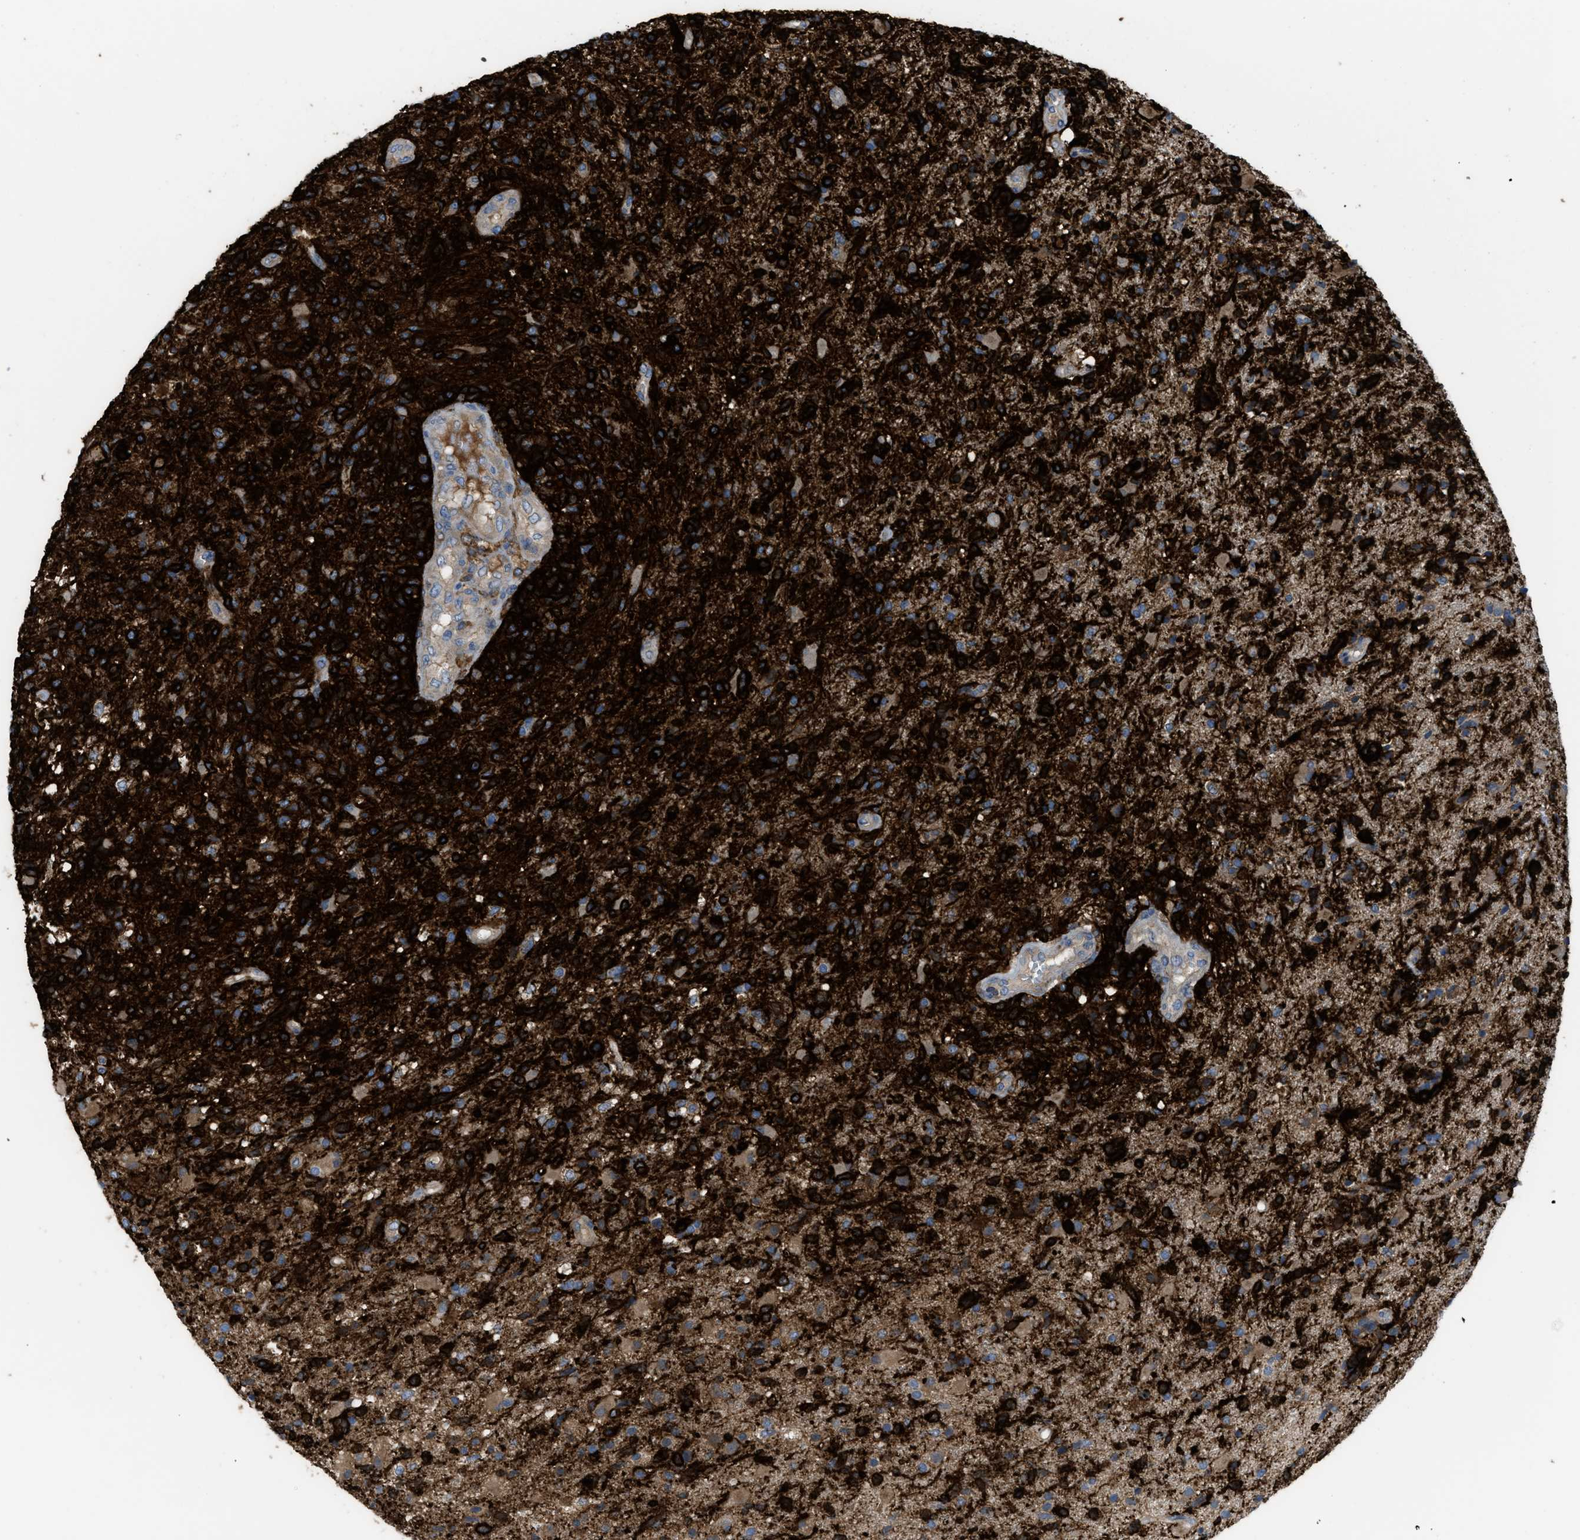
{"staining": {"intensity": "strong", "quantity": ">75%", "location": "cytoplasmic/membranous"}, "tissue": "glioma", "cell_type": "Tumor cells", "image_type": "cancer", "snomed": [{"axis": "morphology", "description": "Glioma, malignant, High grade"}, {"axis": "topography", "description": "Brain"}], "caption": "This is a histology image of IHC staining of malignant glioma (high-grade), which shows strong staining in the cytoplasmic/membranous of tumor cells.", "gene": "EGFR", "patient": {"sex": "male", "age": 72}}